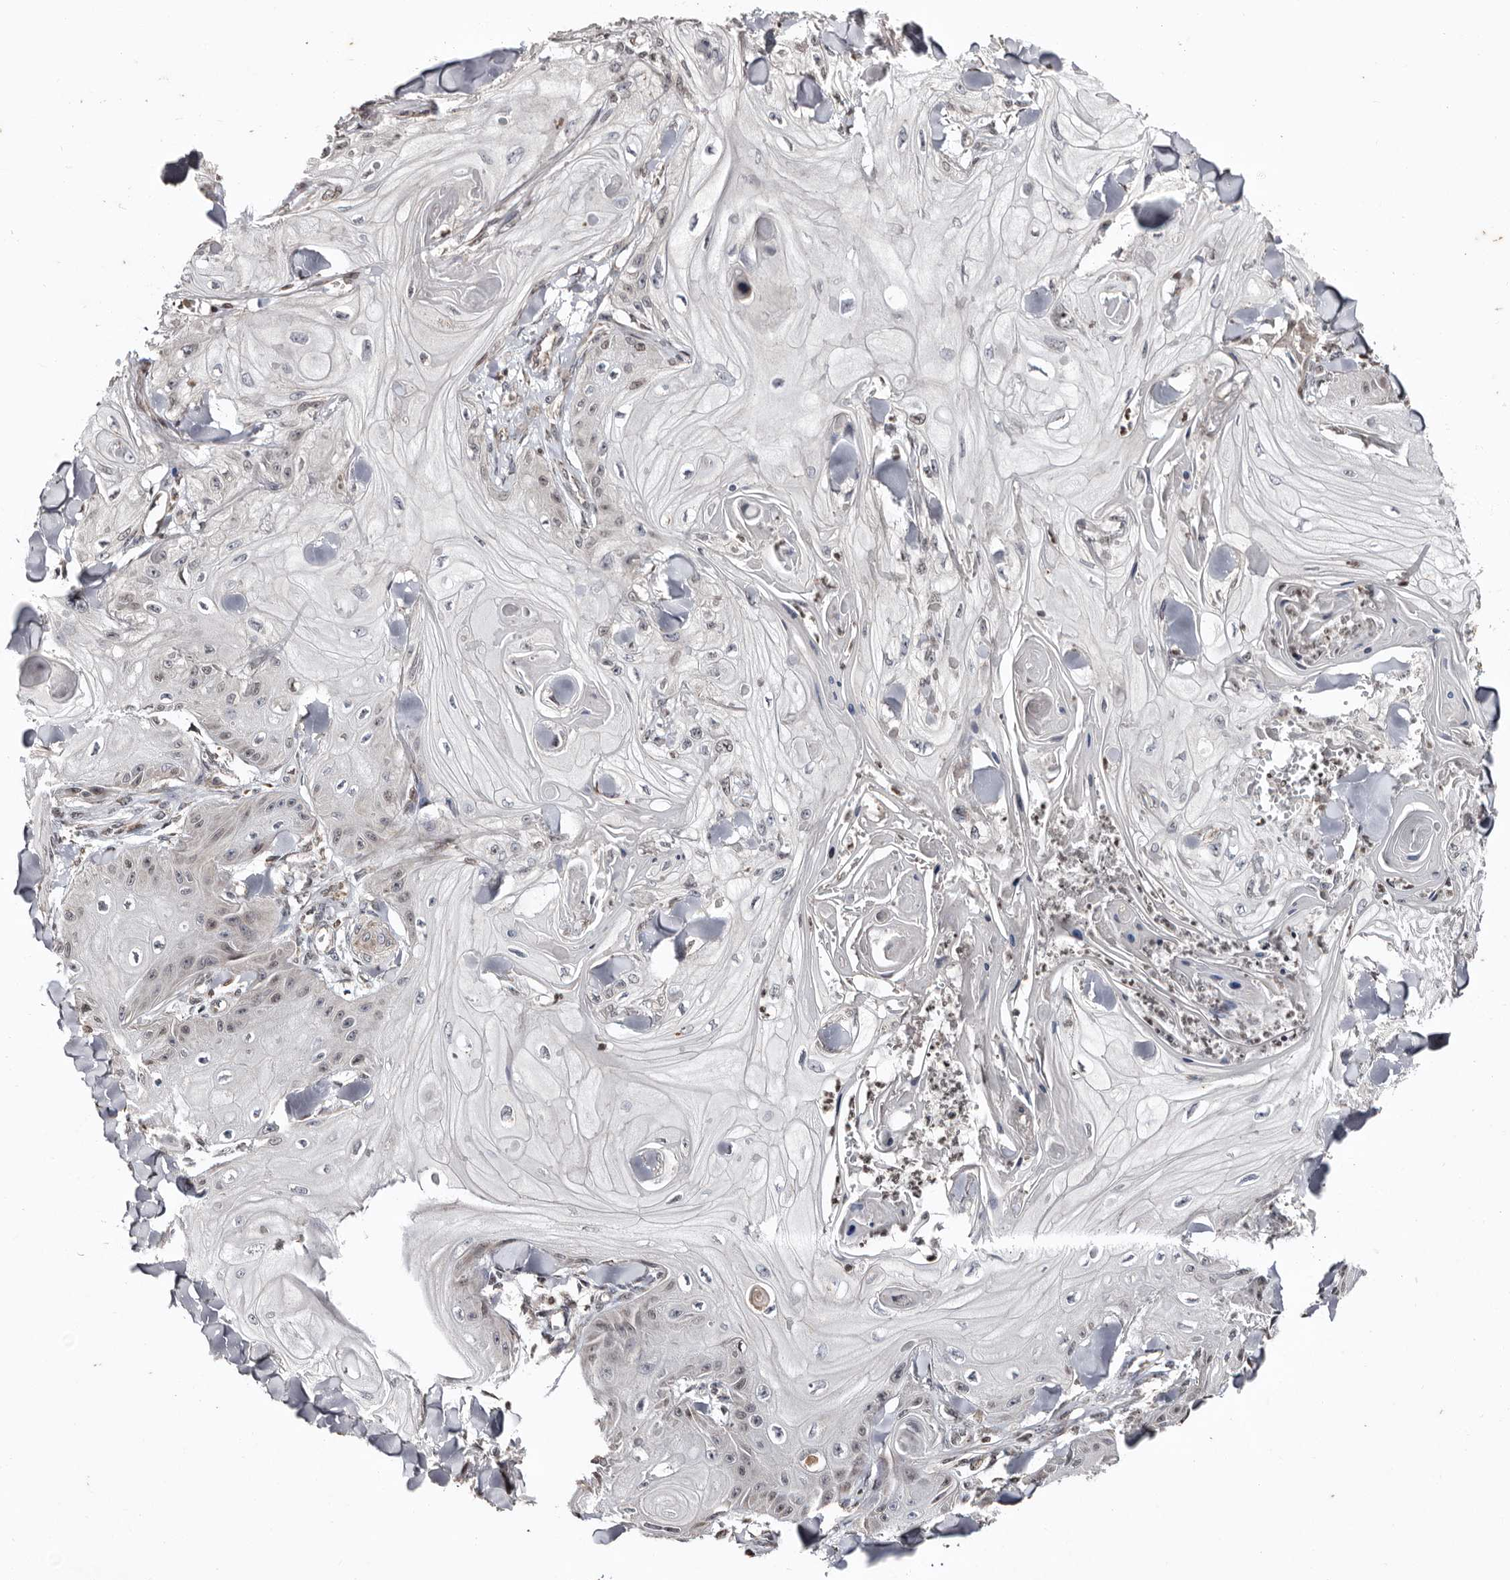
{"staining": {"intensity": "negative", "quantity": "none", "location": "none"}, "tissue": "skin cancer", "cell_type": "Tumor cells", "image_type": "cancer", "snomed": [{"axis": "morphology", "description": "Squamous cell carcinoma, NOS"}, {"axis": "topography", "description": "Skin"}], "caption": "IHC of human skin cancer exhibits no positivity in tumor cells.", "gene": "CCDC190", "patient": {"sex": "male", "age": 74}}